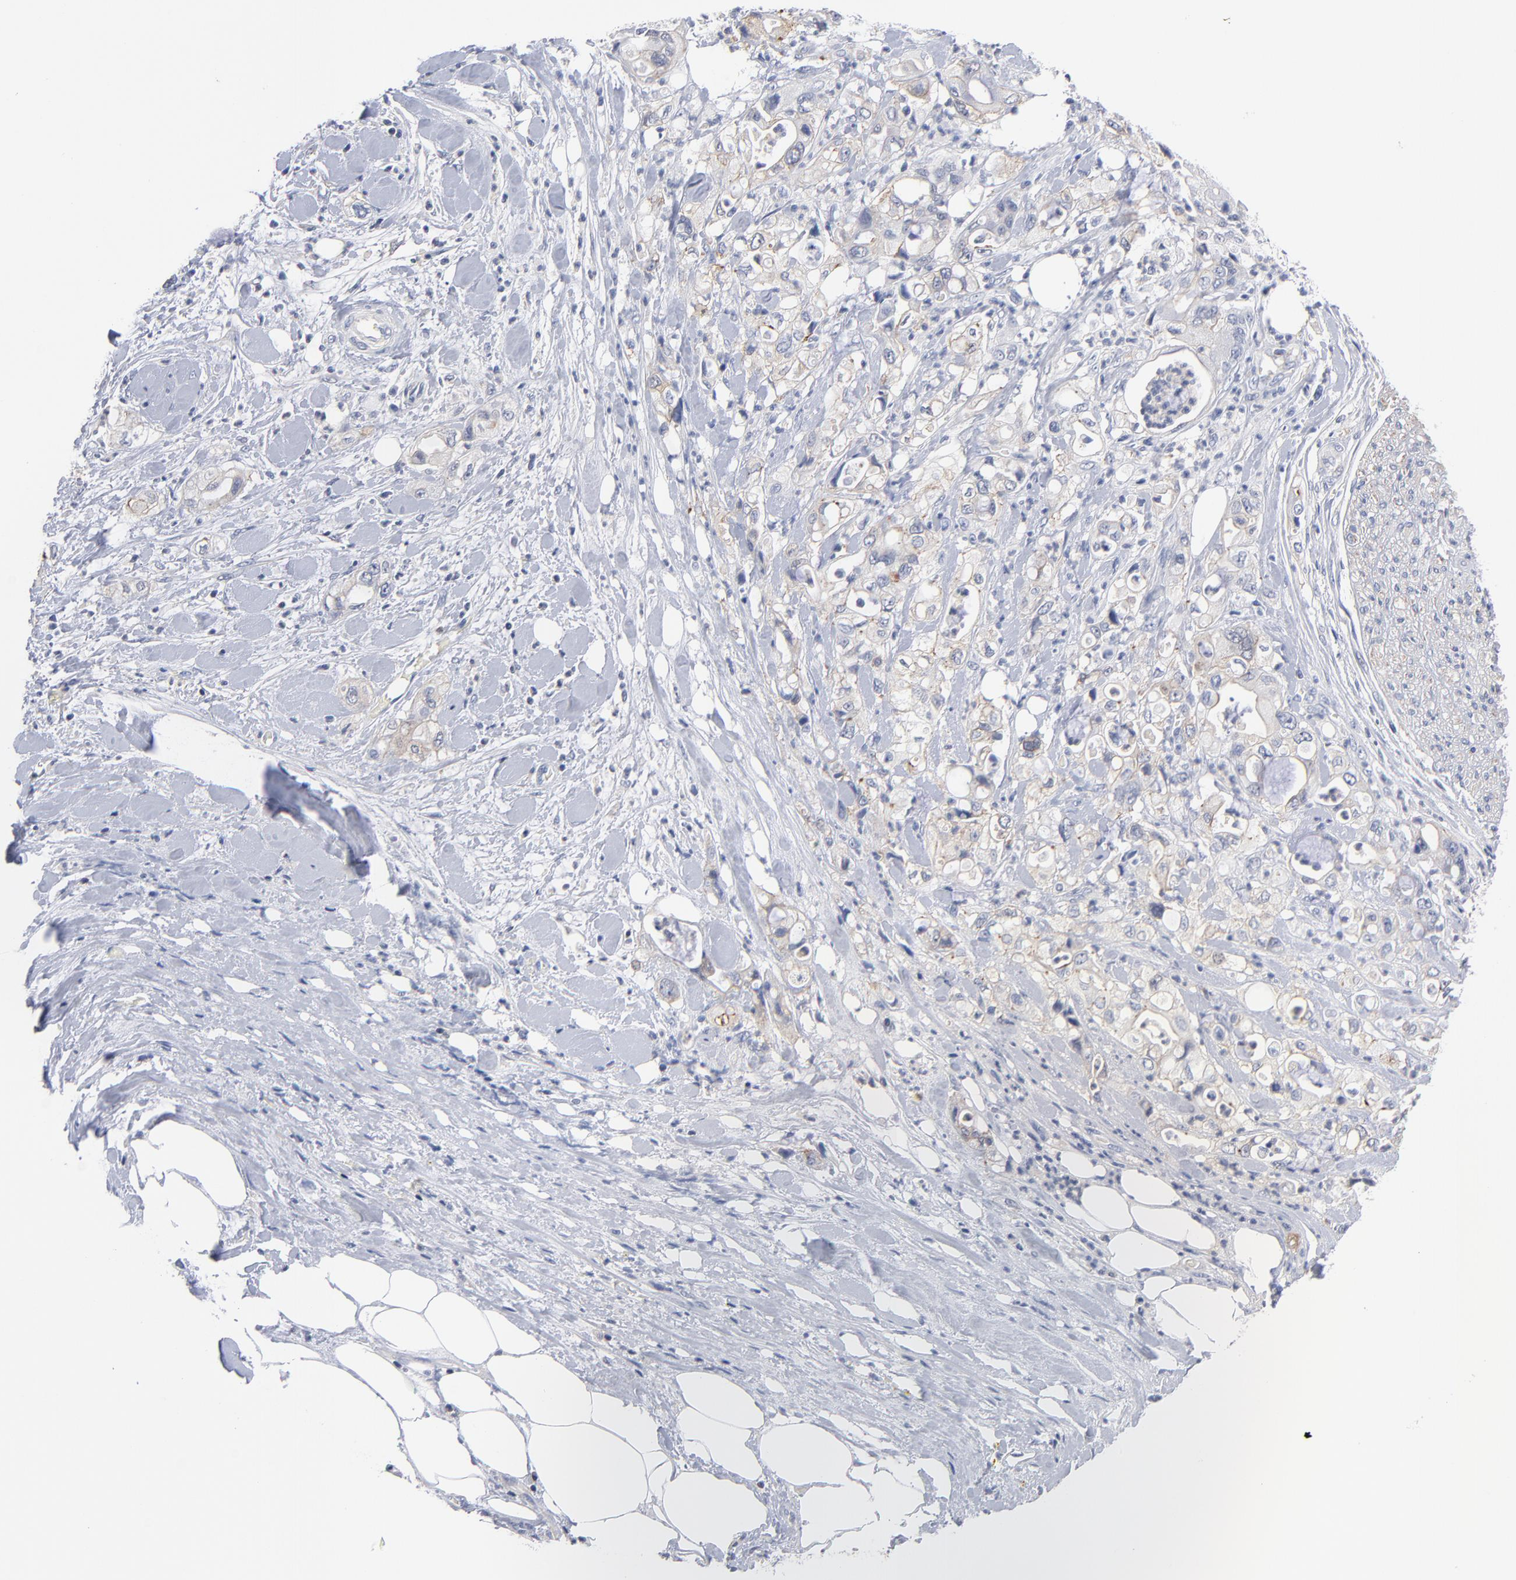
{"staining": {"intensity": "weak", "quantity": ">75%", "location": "cytoplasmic/membranous"}, "tissue": "pancreatic cancer", "cell_type": "Tumor cells", "image_type": "cancer", "snomed": [{"axis": "morphology", "description": "Adenocarcinoma, NOS"}, {"axis": "topography", "description": "Pancreas"}], "caption": "Human pancreatic cancer stained with a protein marker exhibits weak staining in tumor cells.", "gene": "PDLIM2", "patient": {"sex": "male", "age": 70}}